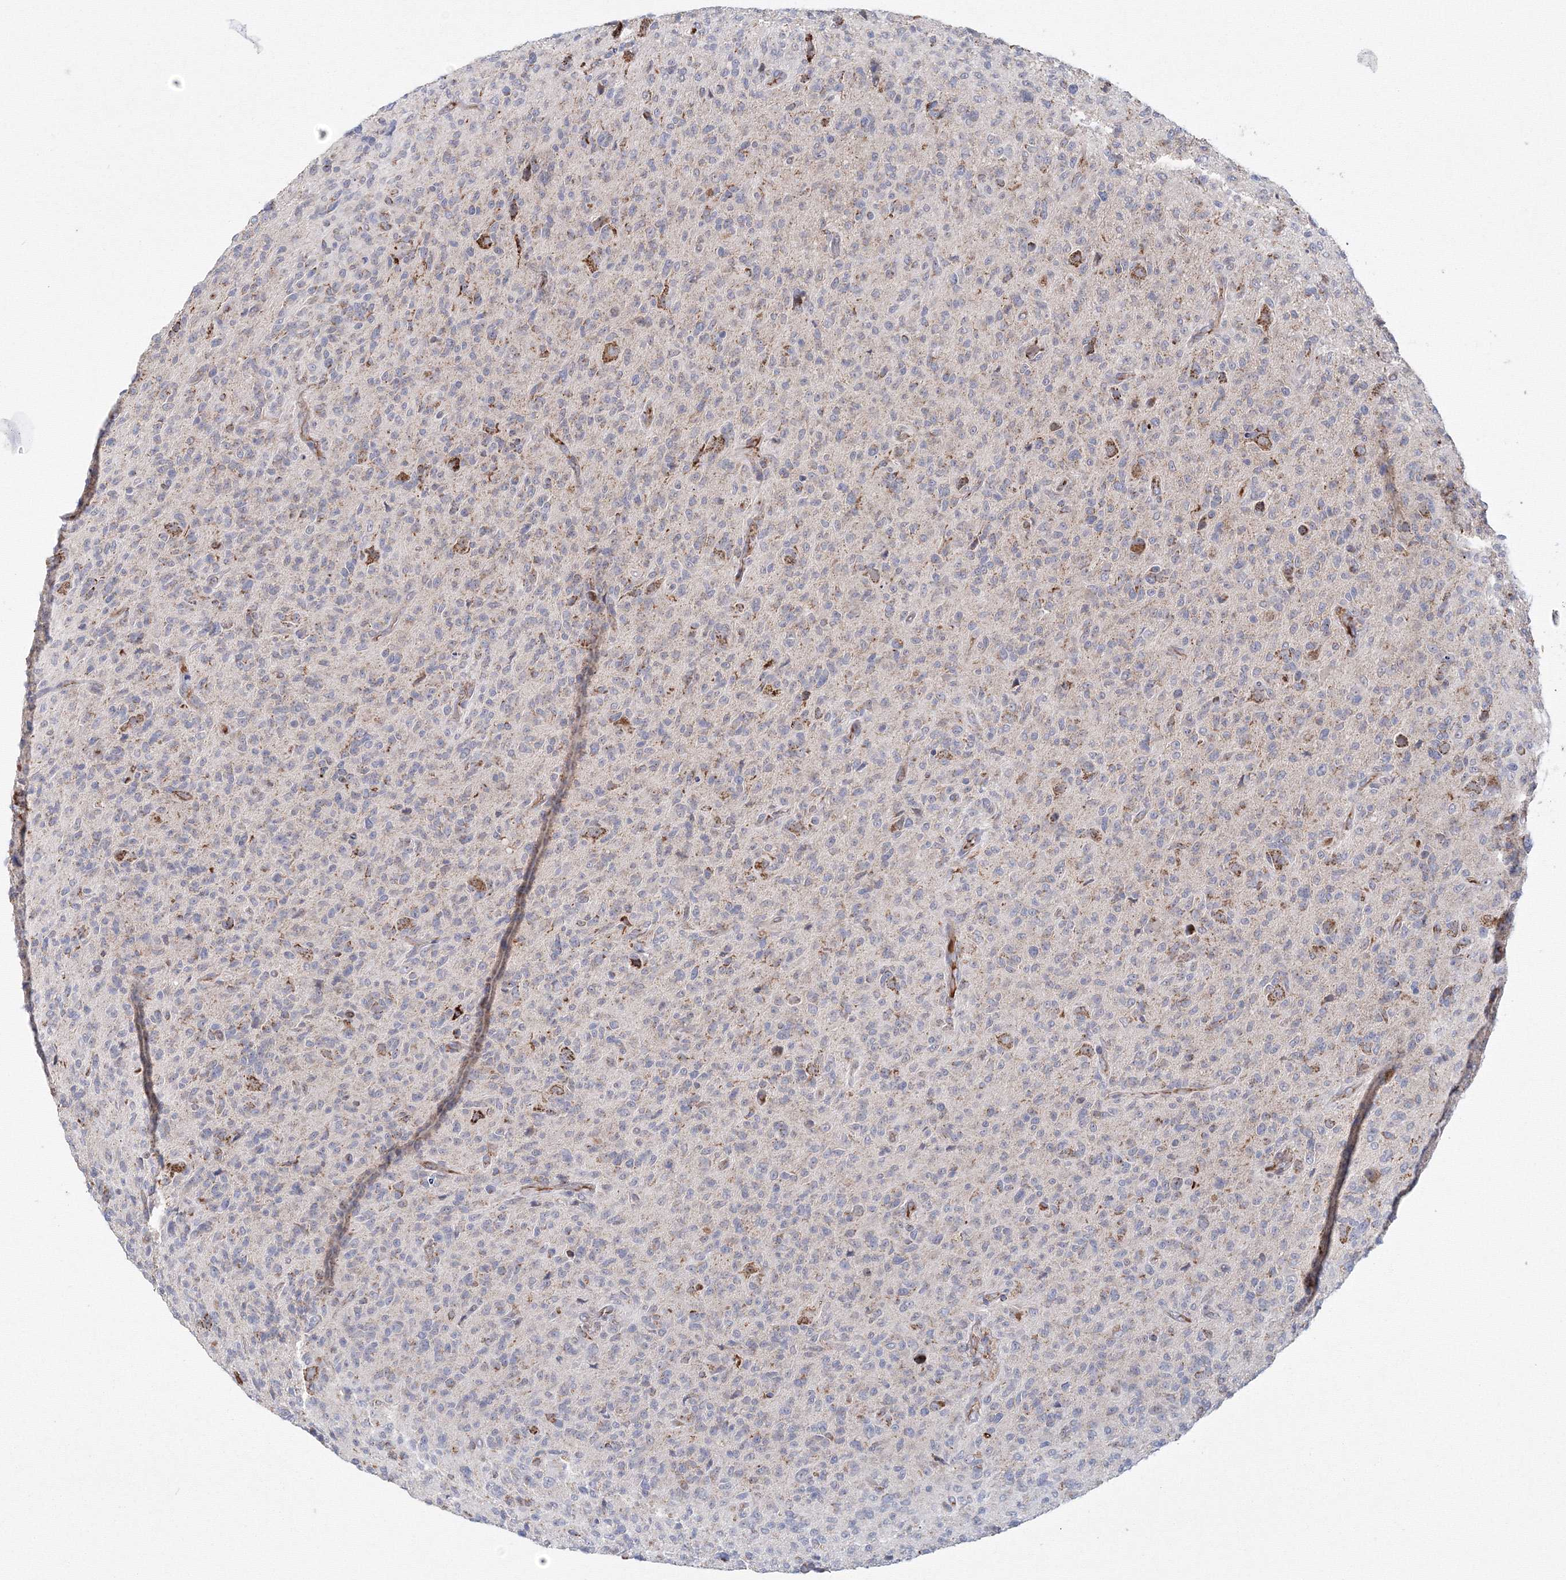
{"staining": {"intensity": "negative", "quantity": "none", "location": "none"}, "tissue": "glioma", "cell_type": "Tumor cells", "image_type": "cancer", "snomed": [{"axis": "morphology", "description": "Glioma, malignant, High grade"}, {"axis": "topography", "description": "Brain"}], "caption": "The immunohistochemistry (IHC) photomicrograph has no significant staining in tumor cells of malignant glioma (high-grade) tissue.", "gene": "GRPEL1", "patient": {"sex": "female", "age": 57}}